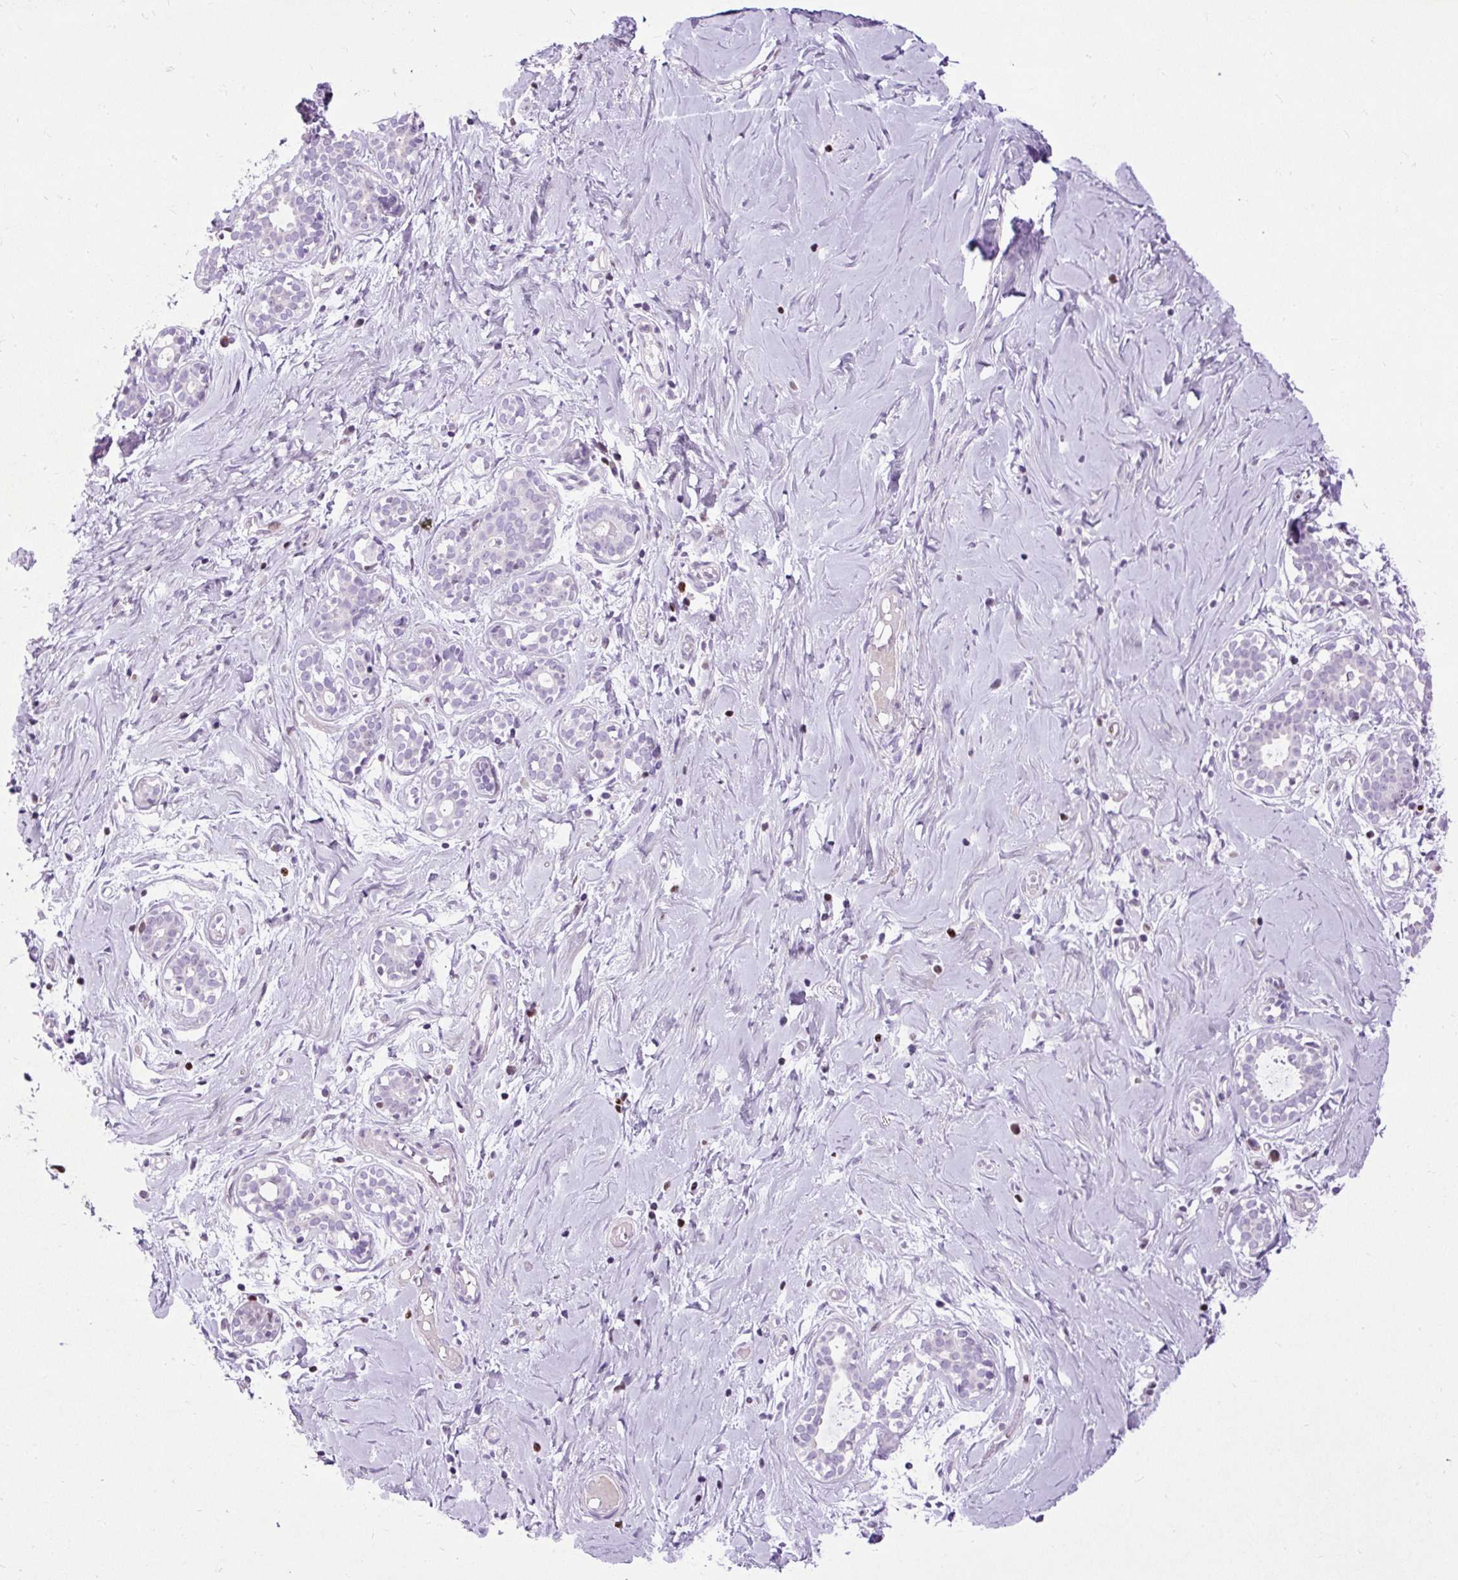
{"staining": {"intensity": "negative", "quantity": "none", "location": "none"}, "tissue": "breast", "cell_type": "Adipocytes", "image_type": "normal", "snomed": [{"axis": "morphology", "description": "Normal tissue, NOS"}, {"axis": "topography", "description": "Breast"}], "caption": "Immunohistochemistry of normal human breast reveals no staining in adipocytes. Nuclei are stained in blue.", "gene": "SPC24", "patient": {"sex": "female", "age": 27}}